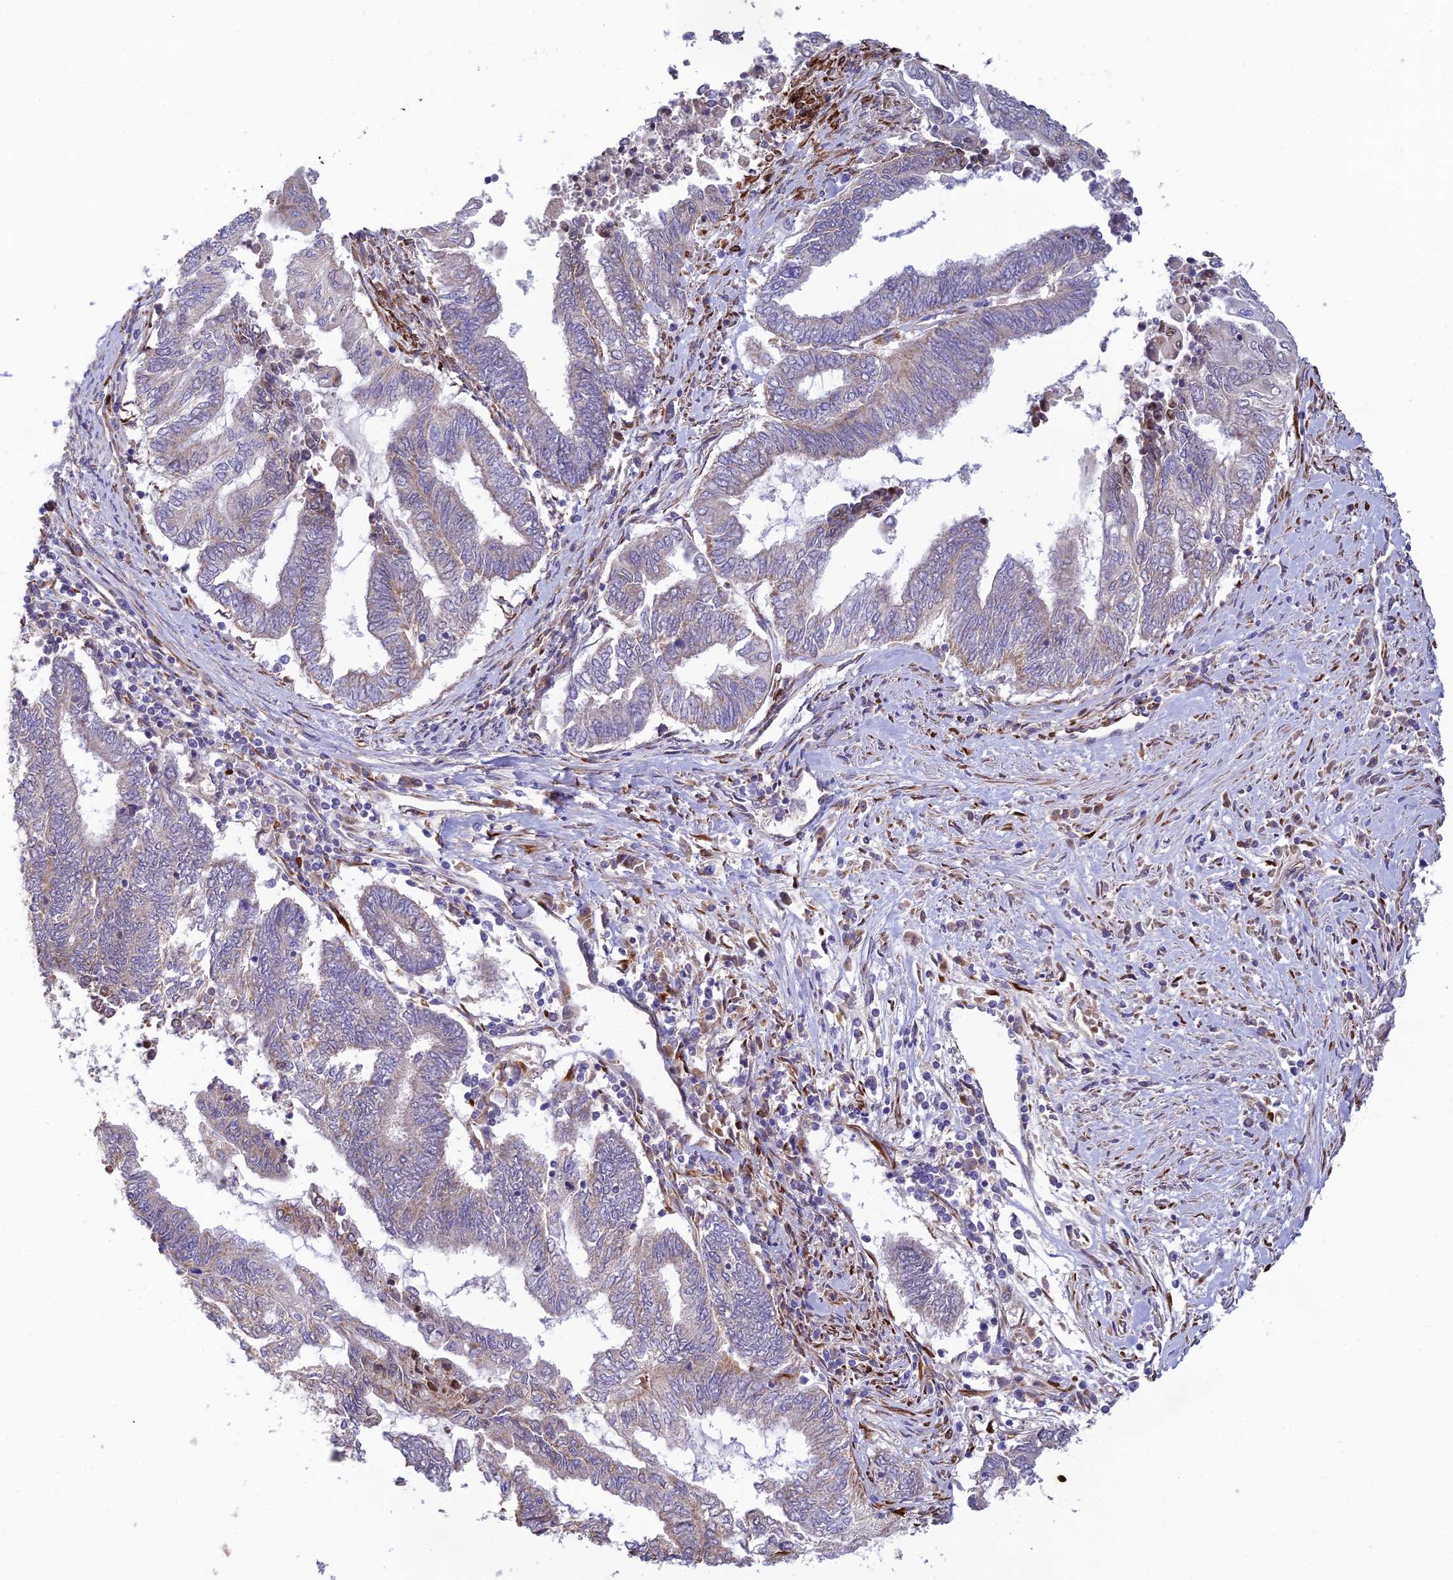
{"staining": {"intensity": "negative", "quantity": "none", "location": "none"}, "tissue": "endometrial cancer", "cell_type": "Tumor cells", "image_type": "cancer", "snomed": [{"axis": "morphology", "description": "Adenocarcinoma, NOS"}, {"axis": "topography", "description": "Uterus"}, {"axis": "topography", "description": "Endometrium"}], "caption": "Photomicrograph shows no protein expression in tumor cells of adenocarcinoma (endometrial) tissue.", "gene": "UFSP2", "patient": {"sex": "female", "age": 70}}